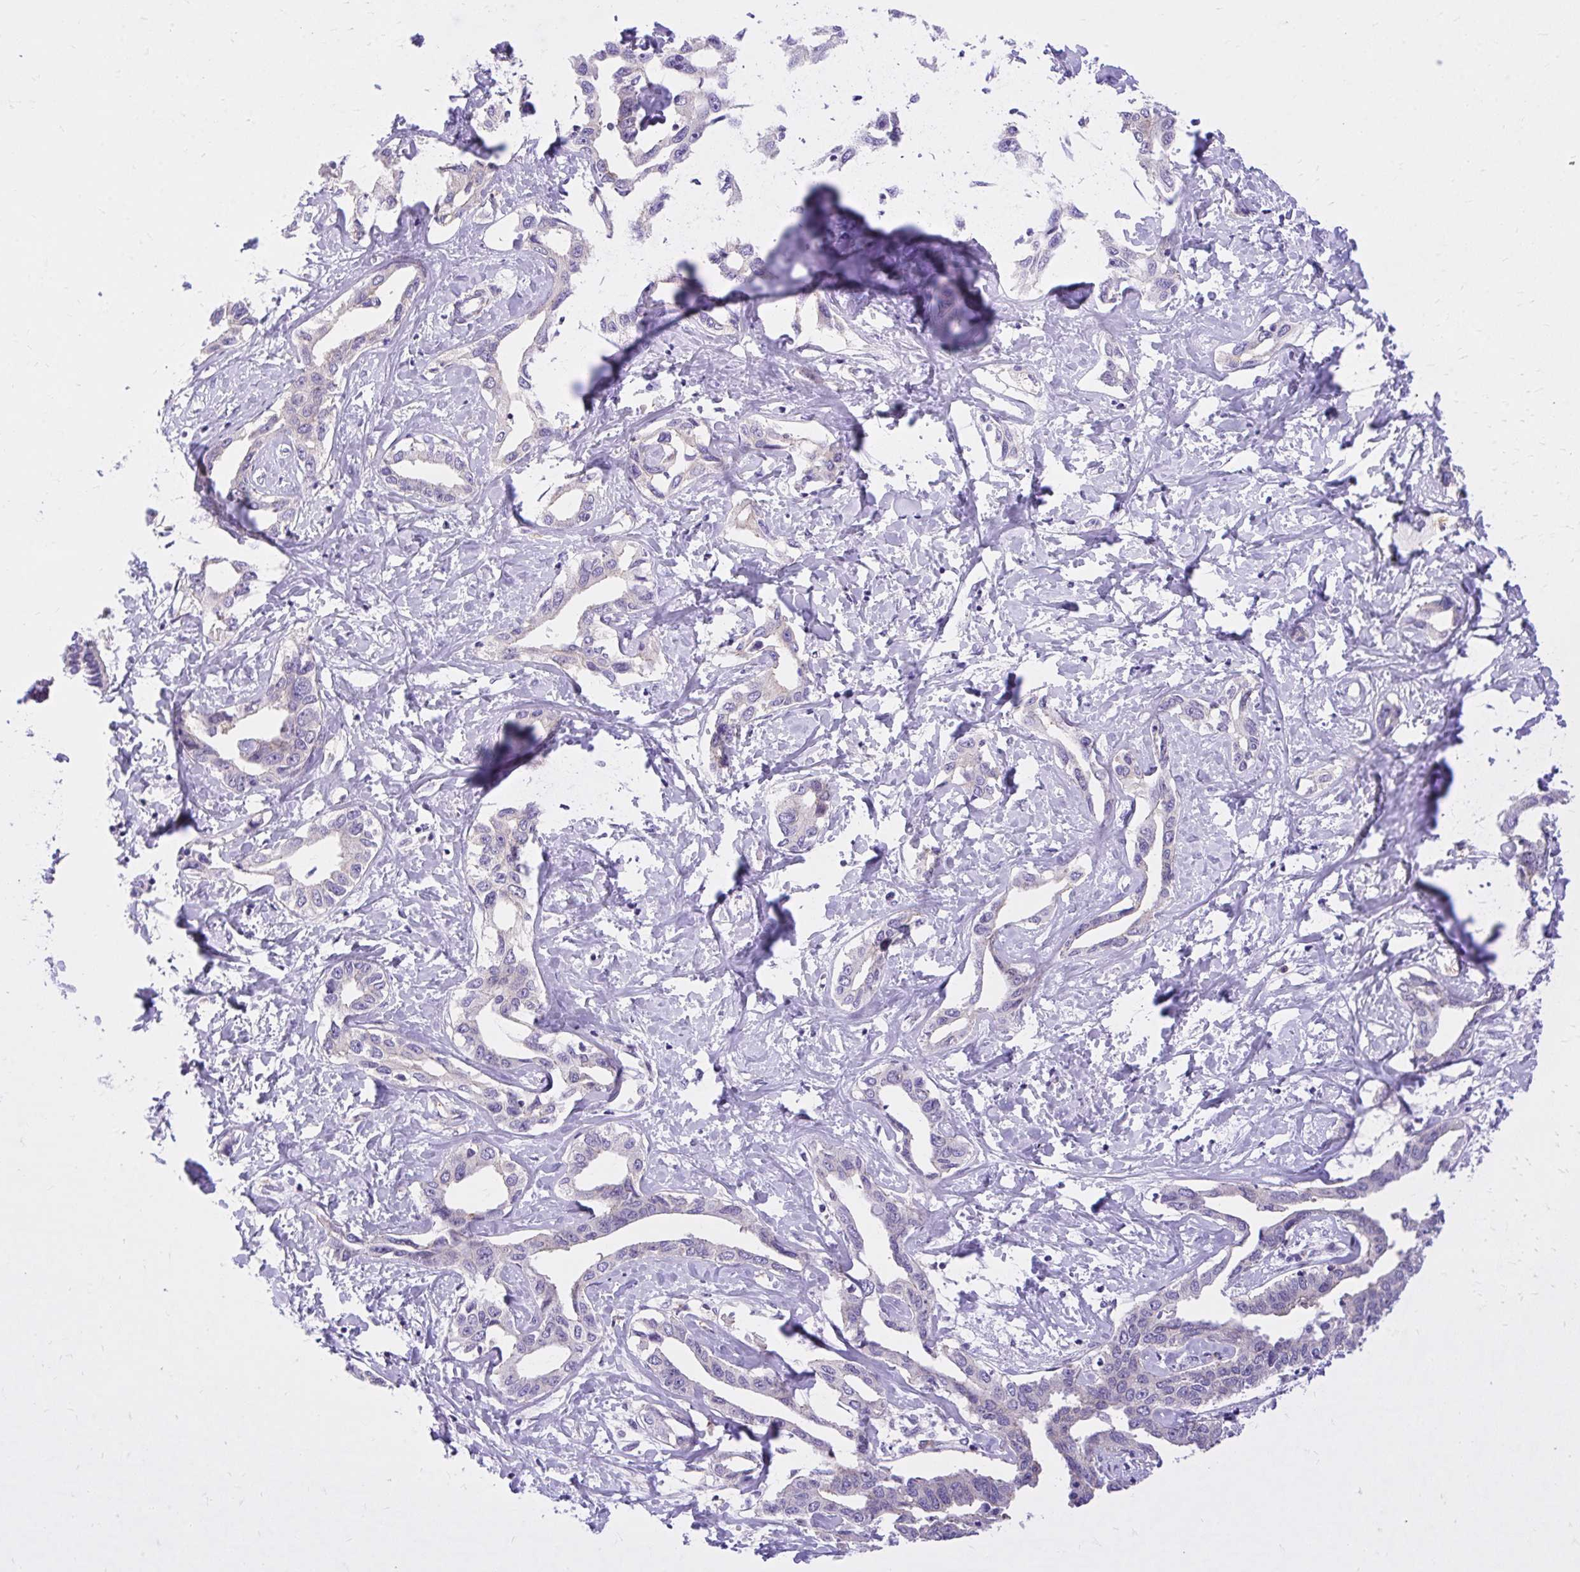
{"staining": {"intensity": "negative", "quantity": "none", "location": "none"}, "tissue": "liver cancer", "cell_type": "Tumor cells", "image_type": "cancer", "snomed": [{"axis": "morphology", "description": "Cholangiocarcinoma"}, {"axis": "topography", "description": "Liver"}], "caption": "Liver cancer was stained to show a protein in brown. There is no significant positivity in tumor cells.", "gene": "ADAMTSL1", "patient": {"sex": "male", "age": 59}}